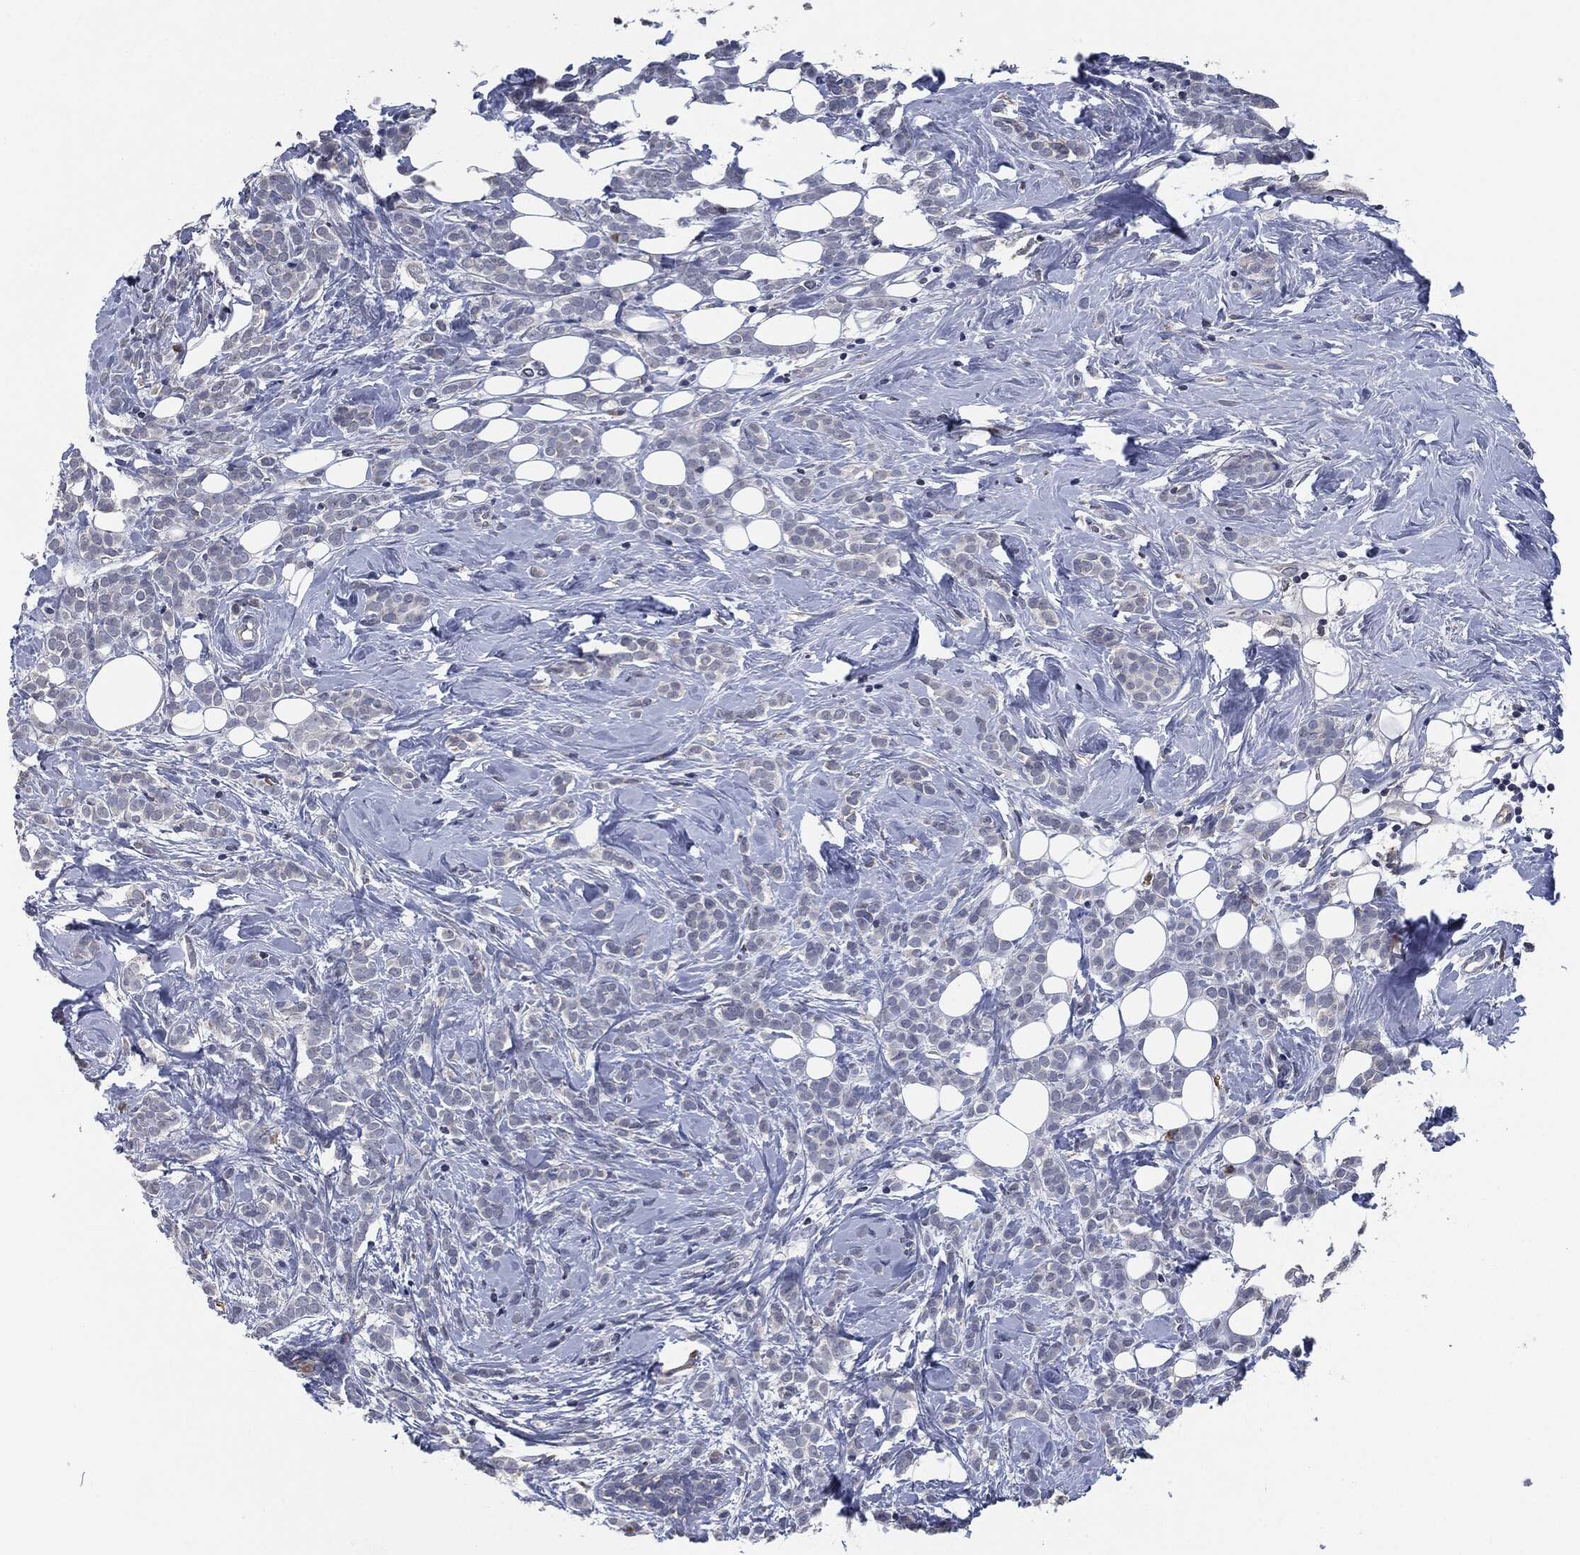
{"staining": {"intensity": "negative", "quantity": "none", "location": "none"}, "tissue": "breast cancer", "cell_type": "Tumor cells", "image_type": "cancer", "snomed": [{"axis": "morphology", "description": "Lobular carcinoma"}, {"axis": "topography", "description": "Breast"}], "caption": "Immunohistochemistry photomicrograph of human breast cancer (lobular carcinoma) stained for a protein (brown), which demonstrates no expression in tumor cells.", "gene": "IL2RG", "patient": {"sex": "female", "age": 49}}